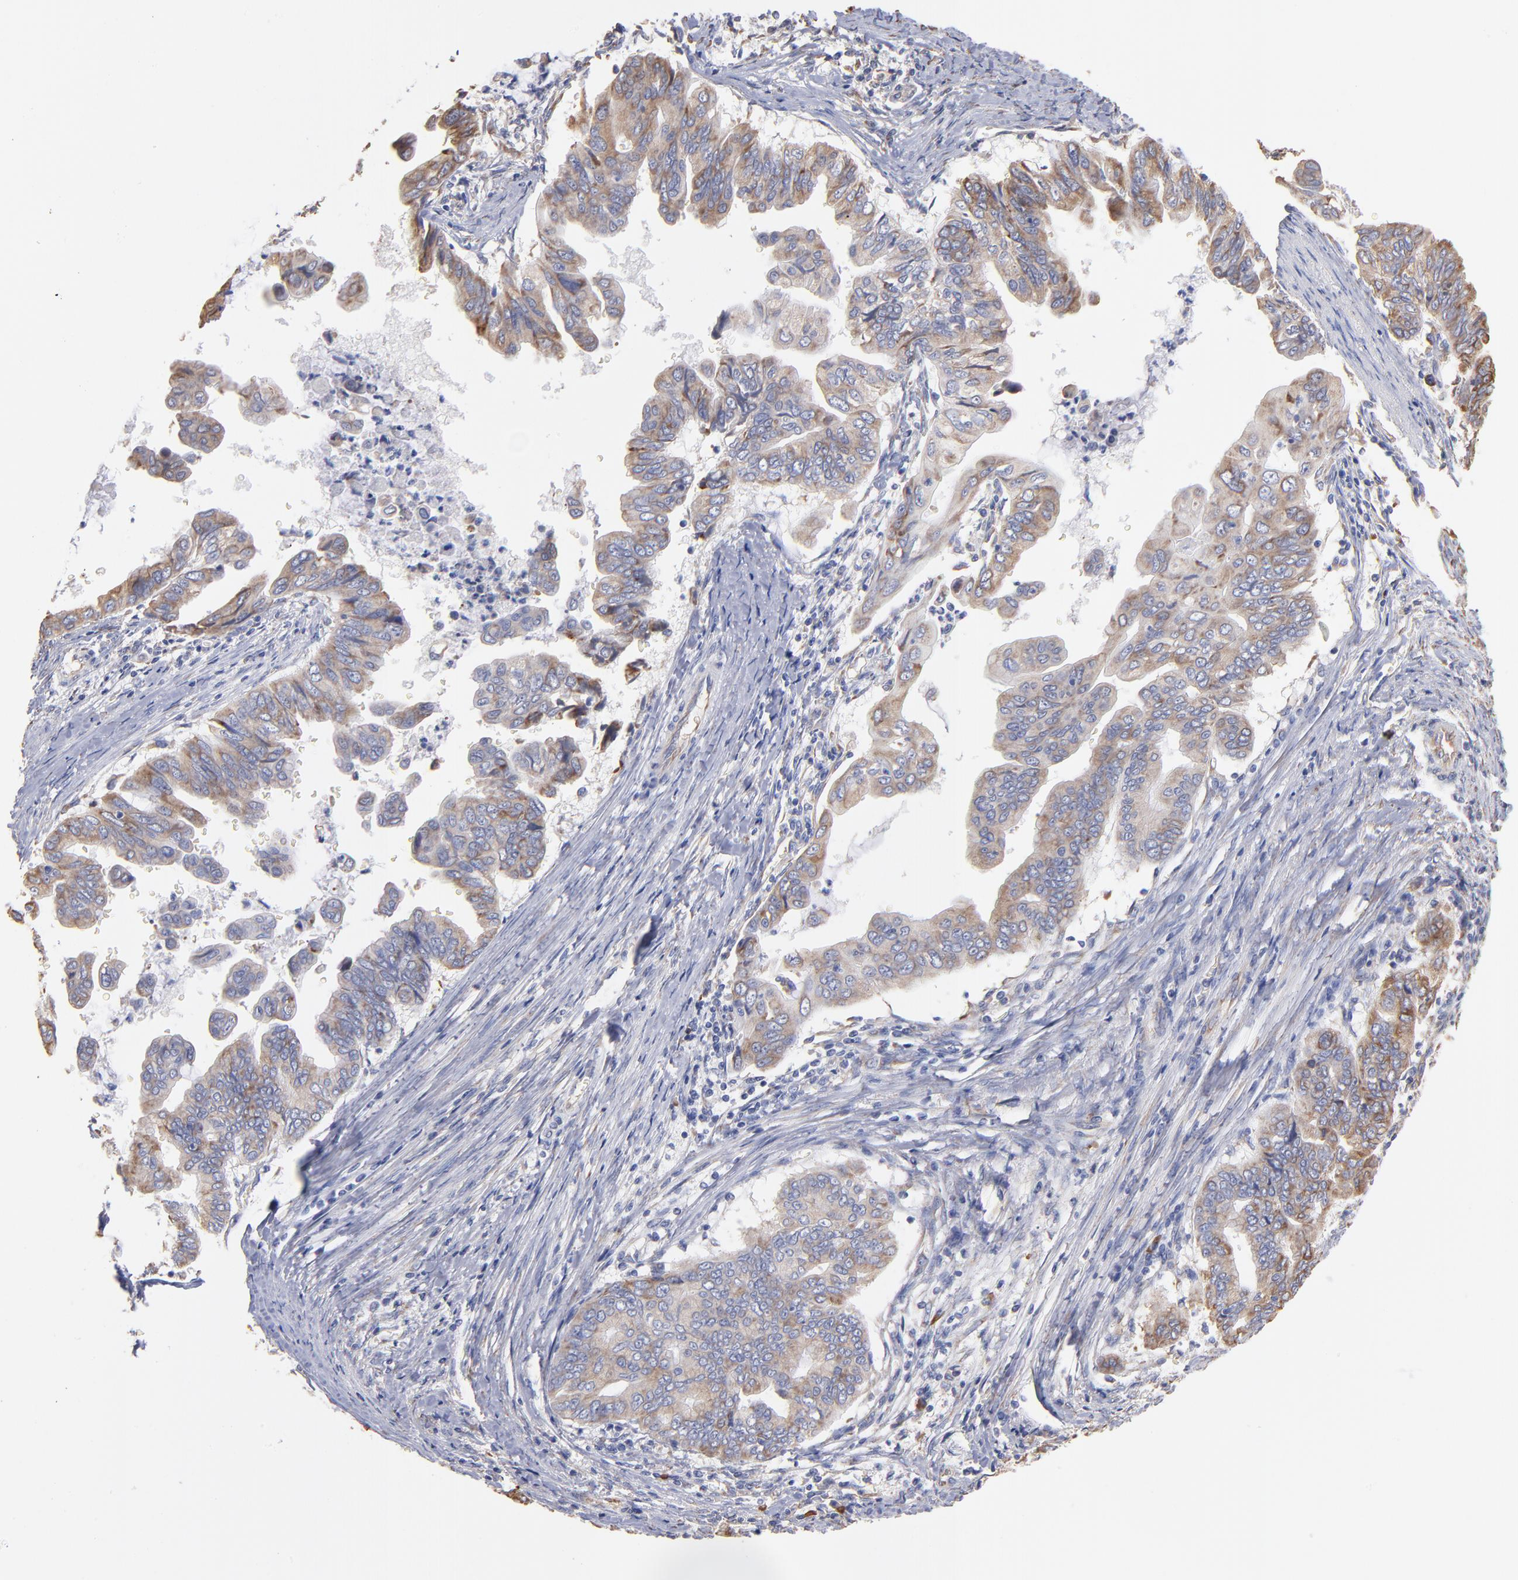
{"staining": {"intensity": "weak", "quantity": "25%-75%", "location": "cytoplasmic/membranous"}, "tissue": "stomach cancer", "cell_type": "Tumor cells", "image_type": "cancer", "snomed": [{"axis": "morphology", "description": "Adenocarcinoma, NOS"}, {"axis": "topography", "description": "Stomach, upper"}], "caption": "Immunohistochemical staining of human adenocarcinoma (stomach) displays low levels of weak cytoplasmic/membranous protein positivity in approximately 25%-75% of tumor cells. (DAB (3,3'-diaminobenzidine) IHC with brightfield microscopy, high magnification).", "gene": "RPL9", "patient": {"sex": "male", "age": 80}}